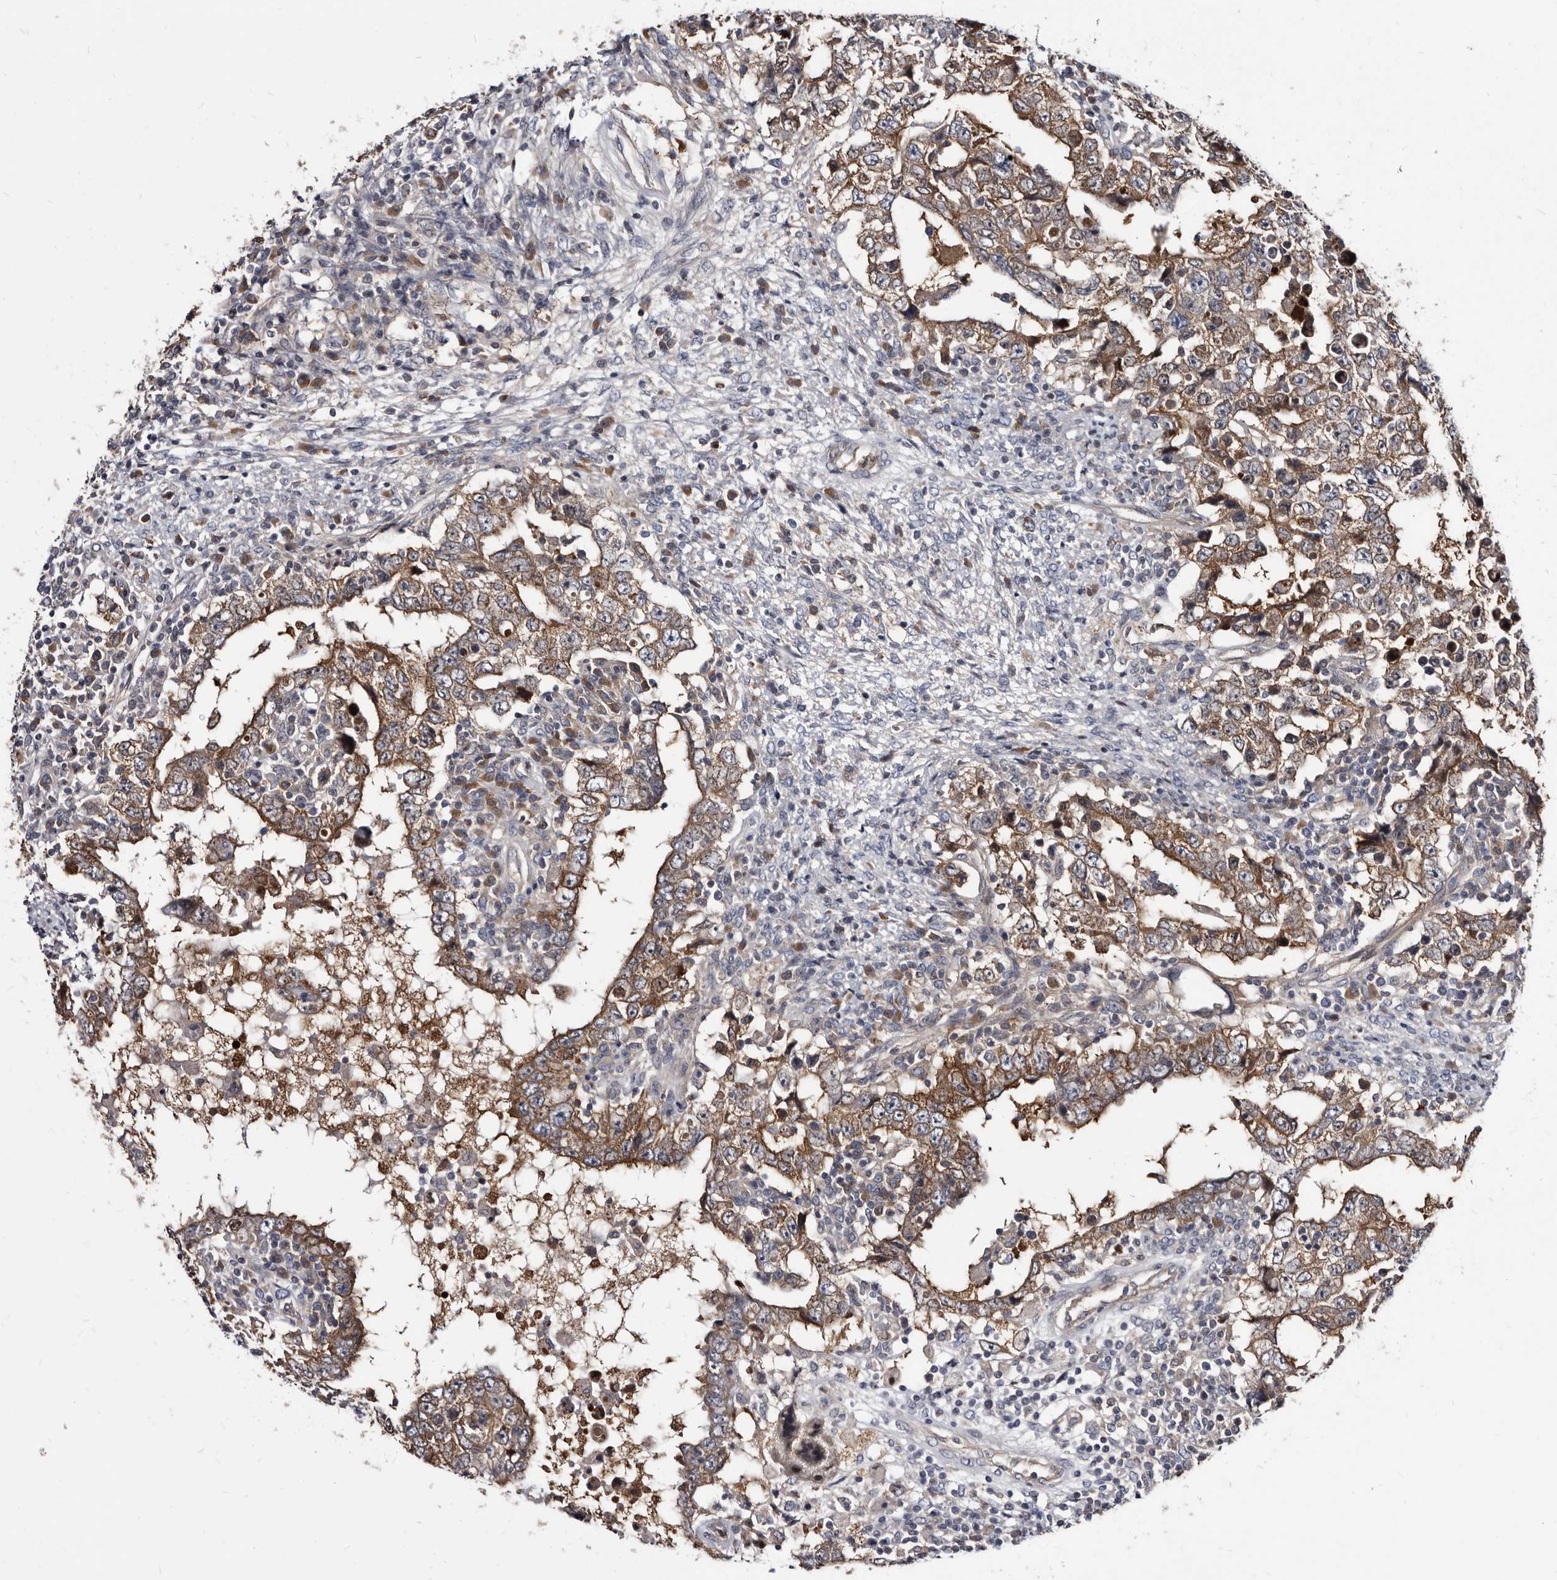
{"staining": {"intensity": "moderate", "quantity": ">75%", "location": "cytoplasmic/membranous"}, "tissue": "testis cancer", "cell_type": "Tumor cells", "image_type": "cancer", "snomed": [{"axis": "morphology", "description": "Carcinoma, Embryonal, NOS"}, {"axis": "topography", "description": "Testis"}], "caption": "Immunohistochemistry micrograph of human embryonal carcinoma (testis) stained for a protein (brown), which reveals medium levels of moderate cytoplasmic/membranous staining in approximately >75% of tumor cells.", "gene": "ABCF2", "patient": {"sex": "male", "age": 26}}